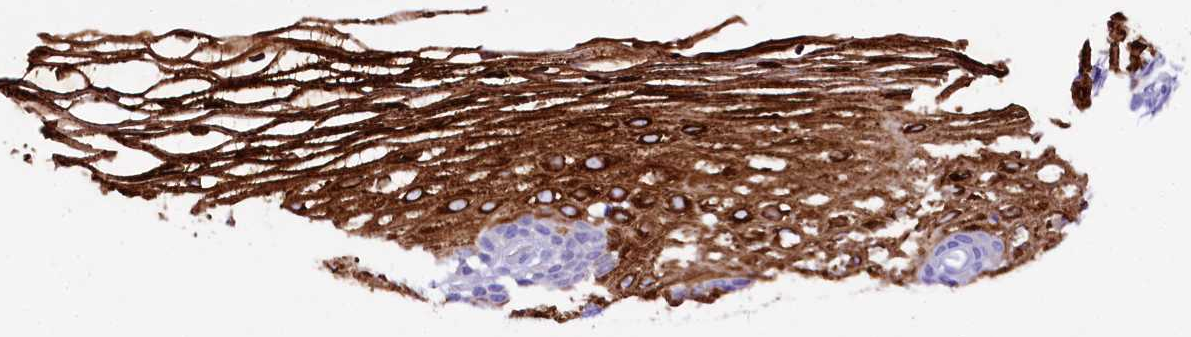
{"staining": {"intensity": "negative", "quantity": "none", "location": "none"}, "tissue": "cervix", "cell_type": "Glandular cells", "image_type": "normal", "snomed": [{"axis": "morphology", "description": "Normal tissue, NOS"}, {"axis": "topography", "description": "Cervix"}], "caption": "Histopathology image shows no protein staining in glandular cells of benign cervix.", "gene": "A2ML1", "patient": {"sex": "female", "age": 33}}